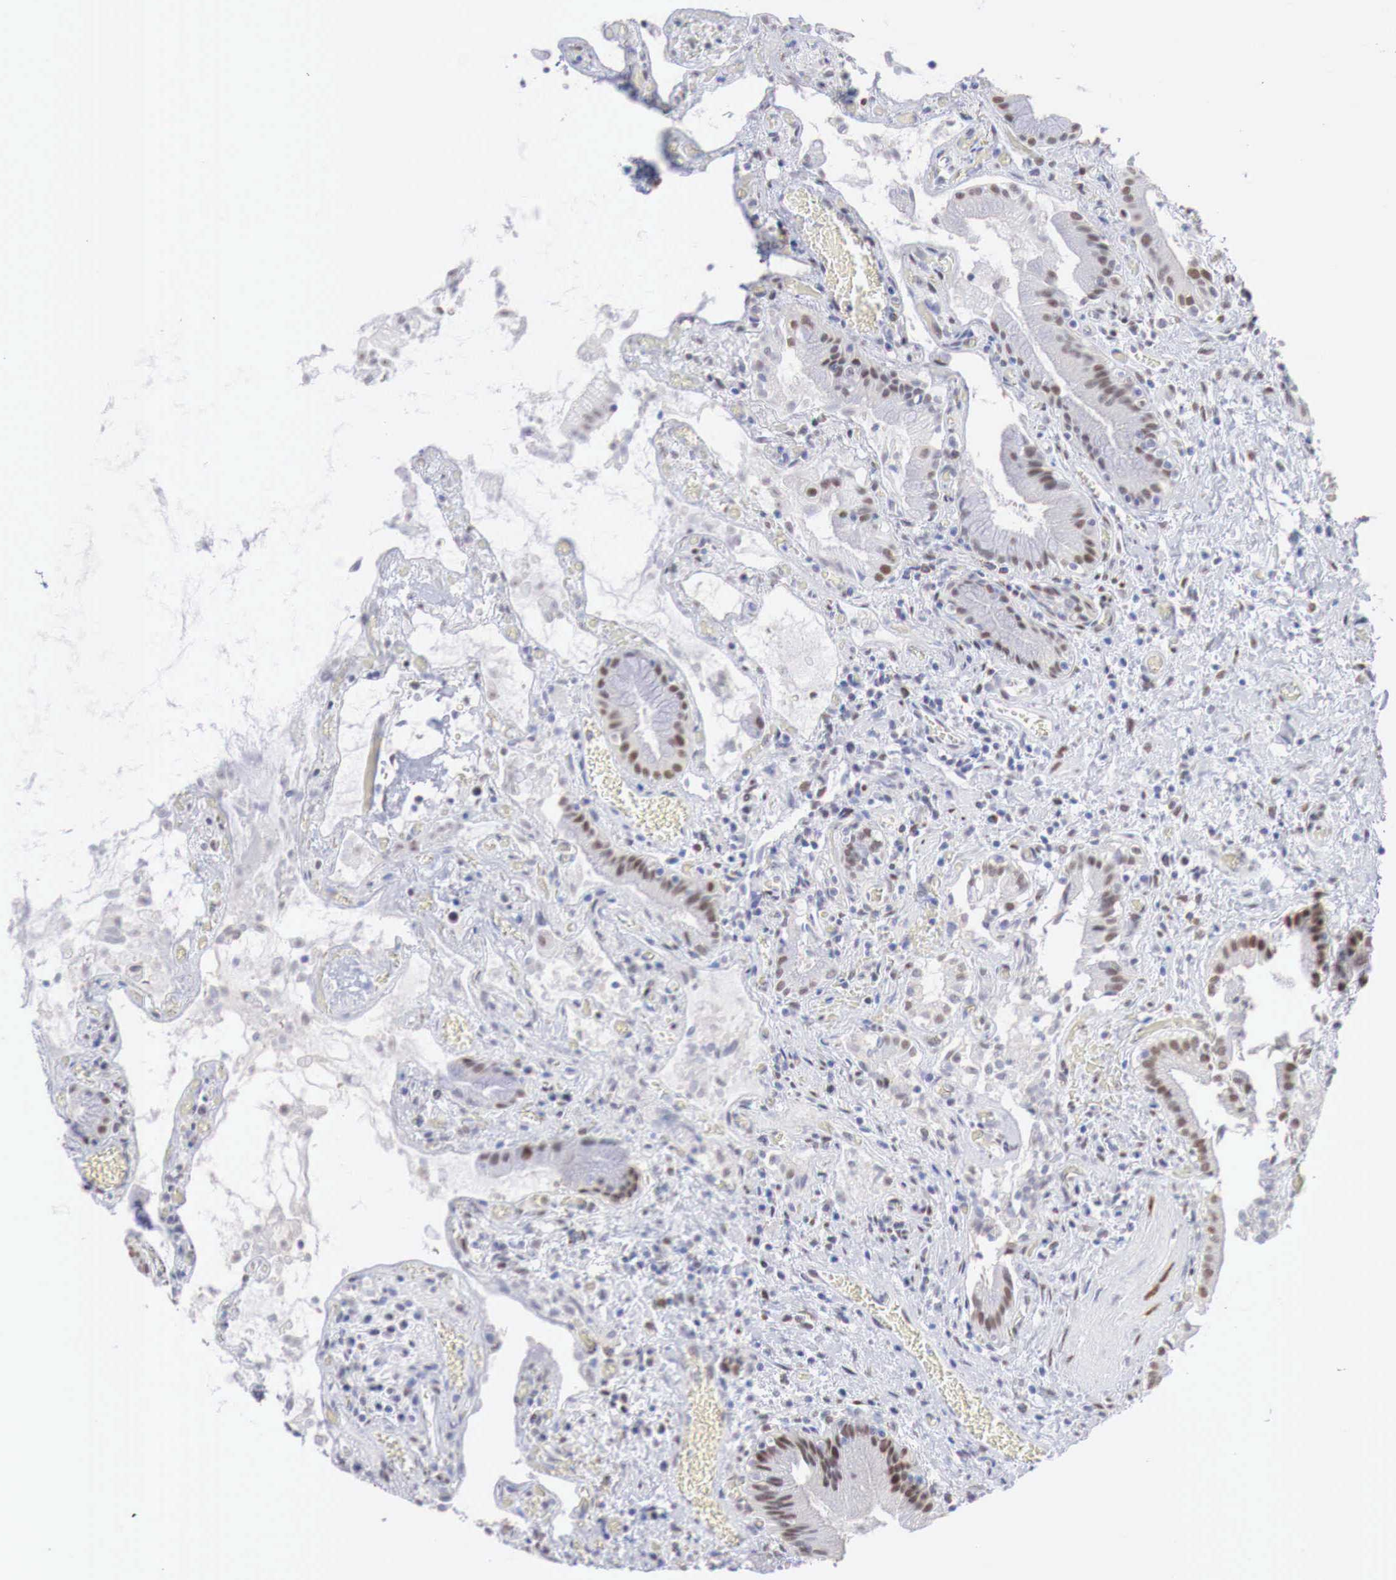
{"staining": {"intensity": "strong", "quantity": ">75%", "location": "nuclear"}, "tissue": "gallbladder", "cell_type": "Glandular cells", "image_type": "normal", "snomed": [{"axis": "morphology", "description": "Normal tissue, NOS"}, {"axis": "topography", "description": "Gallbladder"}], "caption": "Strong nuclear expression is appreciated in about >75% of glandular cells in normal gallbladder. (IHC, brightfield microscopy, high magnification).", "gene": "FOXP2", "patient": {"sex": "male", "age": 73}}